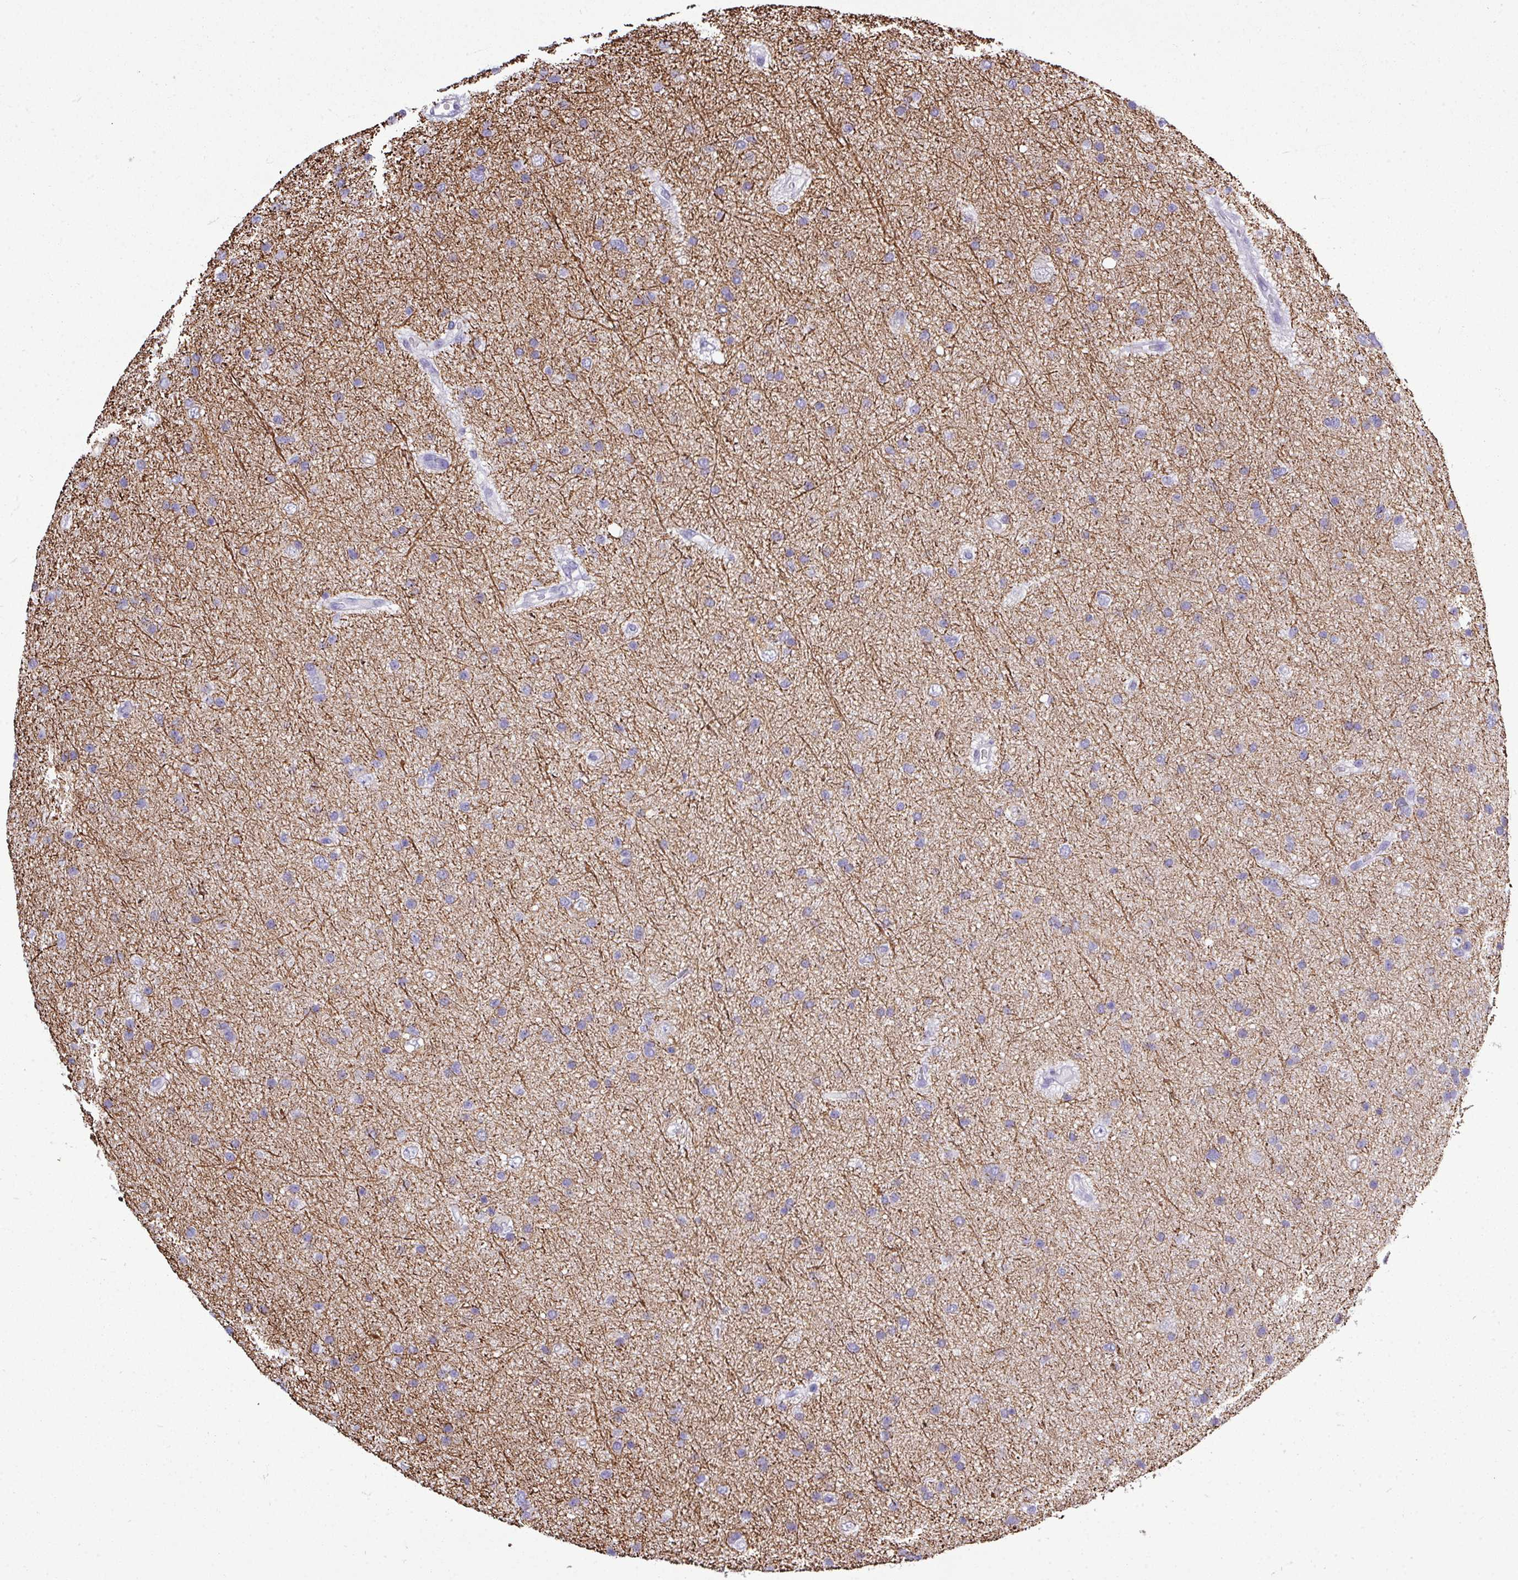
{"staining": {"intensity": "negative", "quantity": "none", "location": "none"}, "tissue": "glioma", "cell_type": "Tumor cells", "image_type": "cancer", "snomed": [{"axis": "morphology", "description": "Glioma, malignant, Low grade"}, {"axis": "topography", "description": "Cerebral cortex"}], "caption": "Immunohistochemical staining of malignant glioma (low-grade) exhibits no significant positivity in tumor cells. Brightfield microscopy of immunohistochemistry (IHC) stained with DAB (3,3'-diaminobenzidine) (brown) and hematoxylin (blue), captured at high magnification.", "gene": "DNAAF9", "patient": {"sex": "female", "age": 39}}